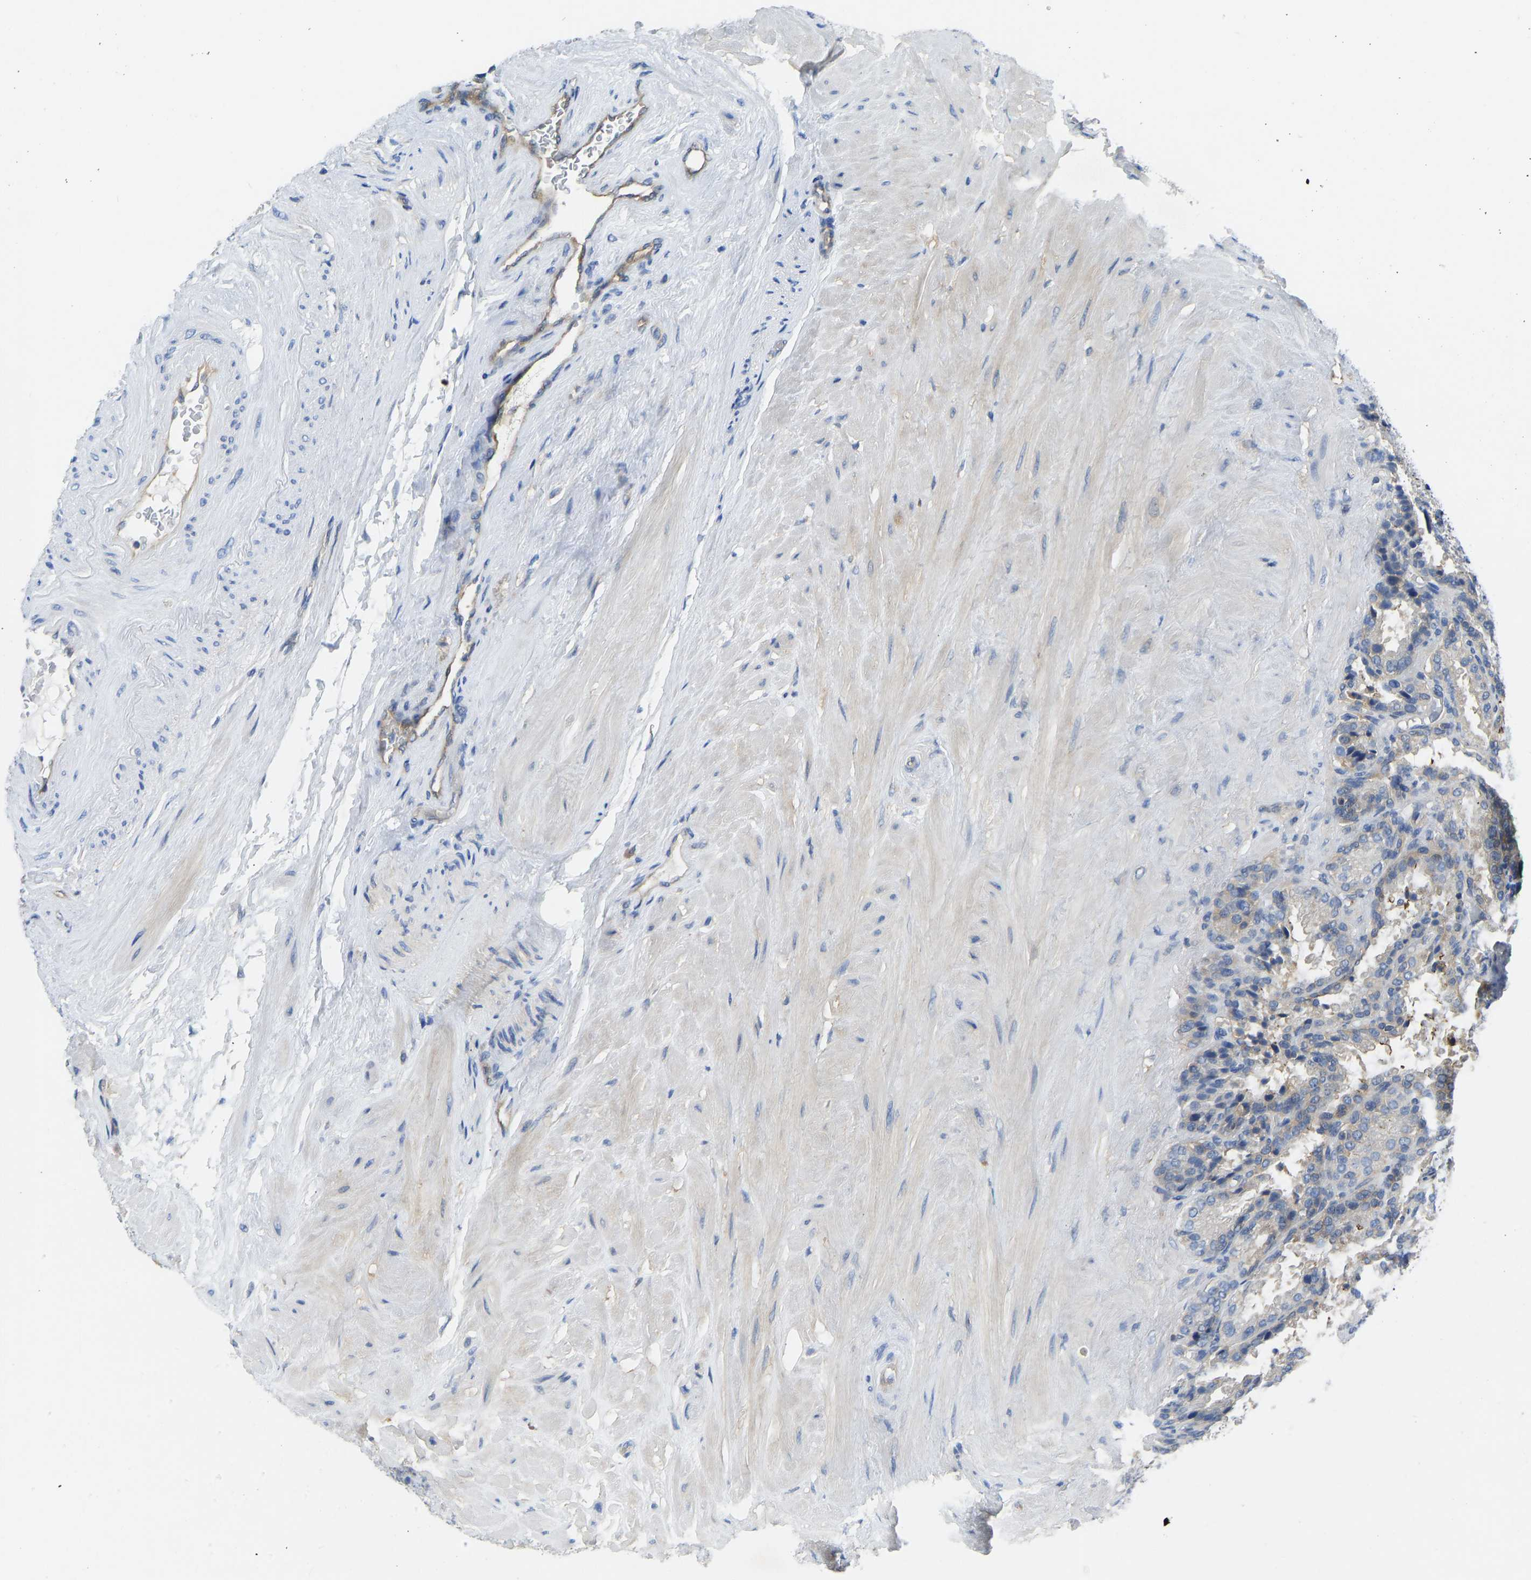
{"staining": {"intensity": "weak", "quantity": "<25%", "location": "cytoplasmic/membranous"}, "tissue": "seminal vesicle", "cell_type": "Glandular cells", "image_type": "normal", "snomed": [{"axis": "morphology", "description": "Normal tissue, NOS"}, {"axis": "topography", "description": "Seminal veicle"}], "caption": "A histopathology image of seminal vesicle stained for a protein exhibits no brown staining in glandular cells.", "gene": "PPP3CA", "patient": {"sex": "male", "age": 46}}